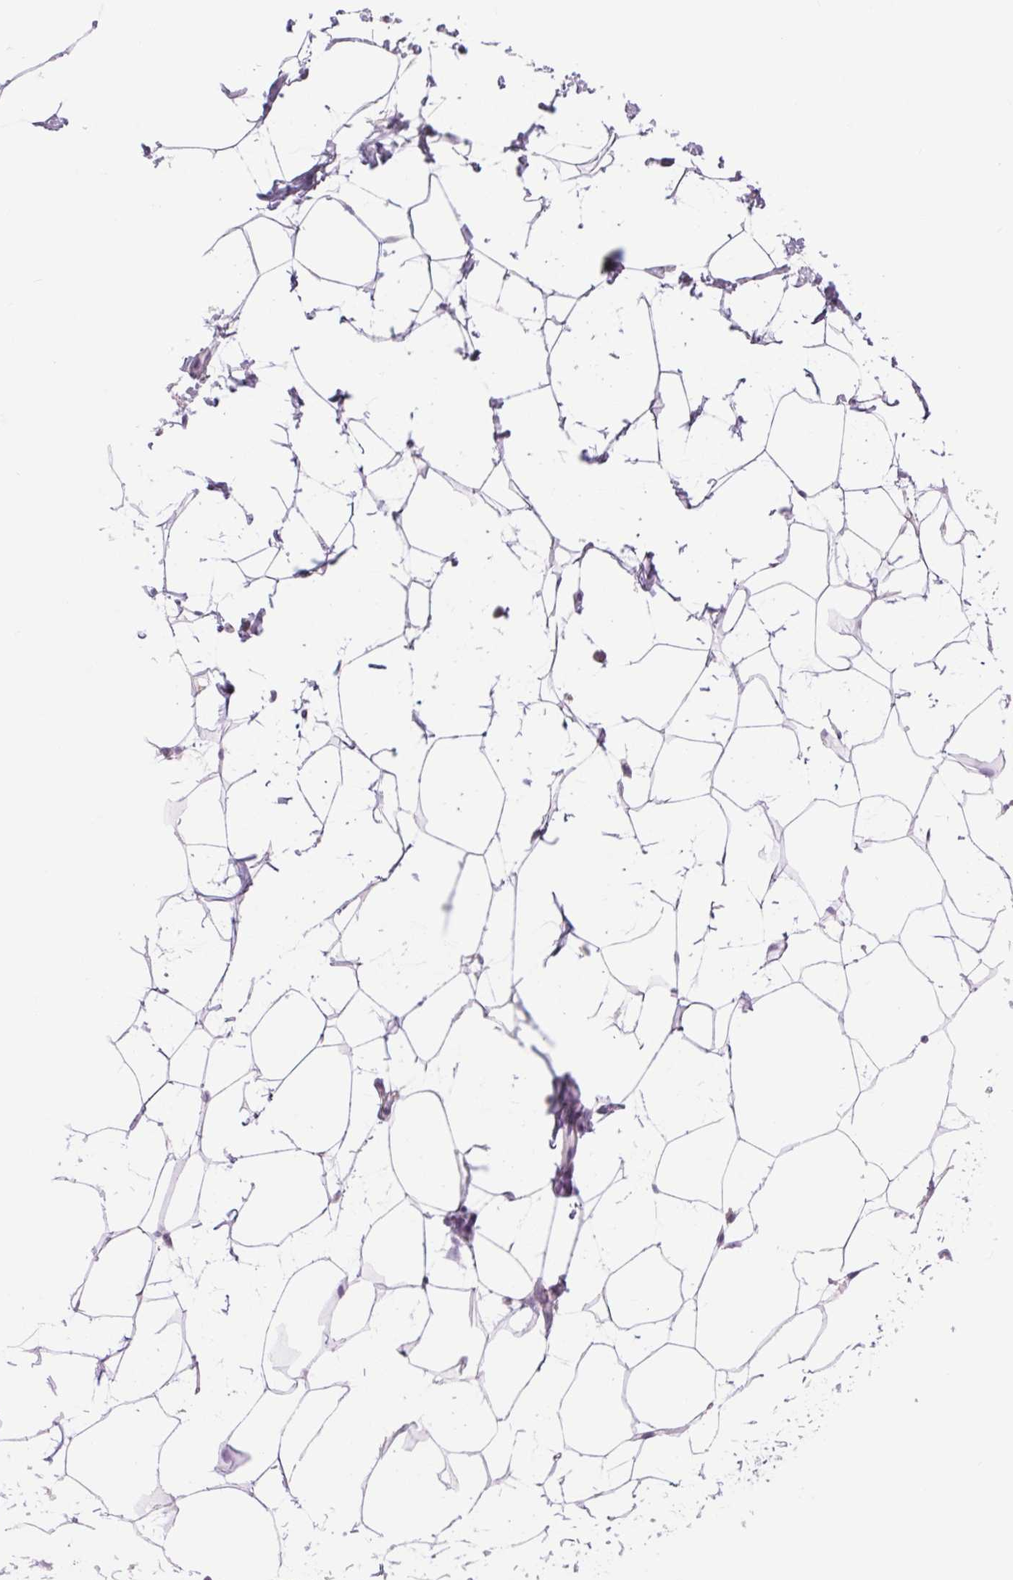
{"staining": {"intensity": "negative", "quantity": "none", "location": "none"}, "tissue": "breast", "cell_type": "Adipocytes", "image_type": "normal", "snomed": [{"axis": "morphology", "description": "Normal tissue, NOS"}, {"axis": "topography", "description": "Breast"}], "caption": "This photomicrograph is of unremarkable breast stained with immunohistochemistry to label a protein in brown with the nuclei are counter-stained blue. There is no expression in adipocytes. (Brightfield microscopy of DAB IHC at high magnification).", "gene": "CTNNA3", "patient": {"sex": "female", "age": 27}}